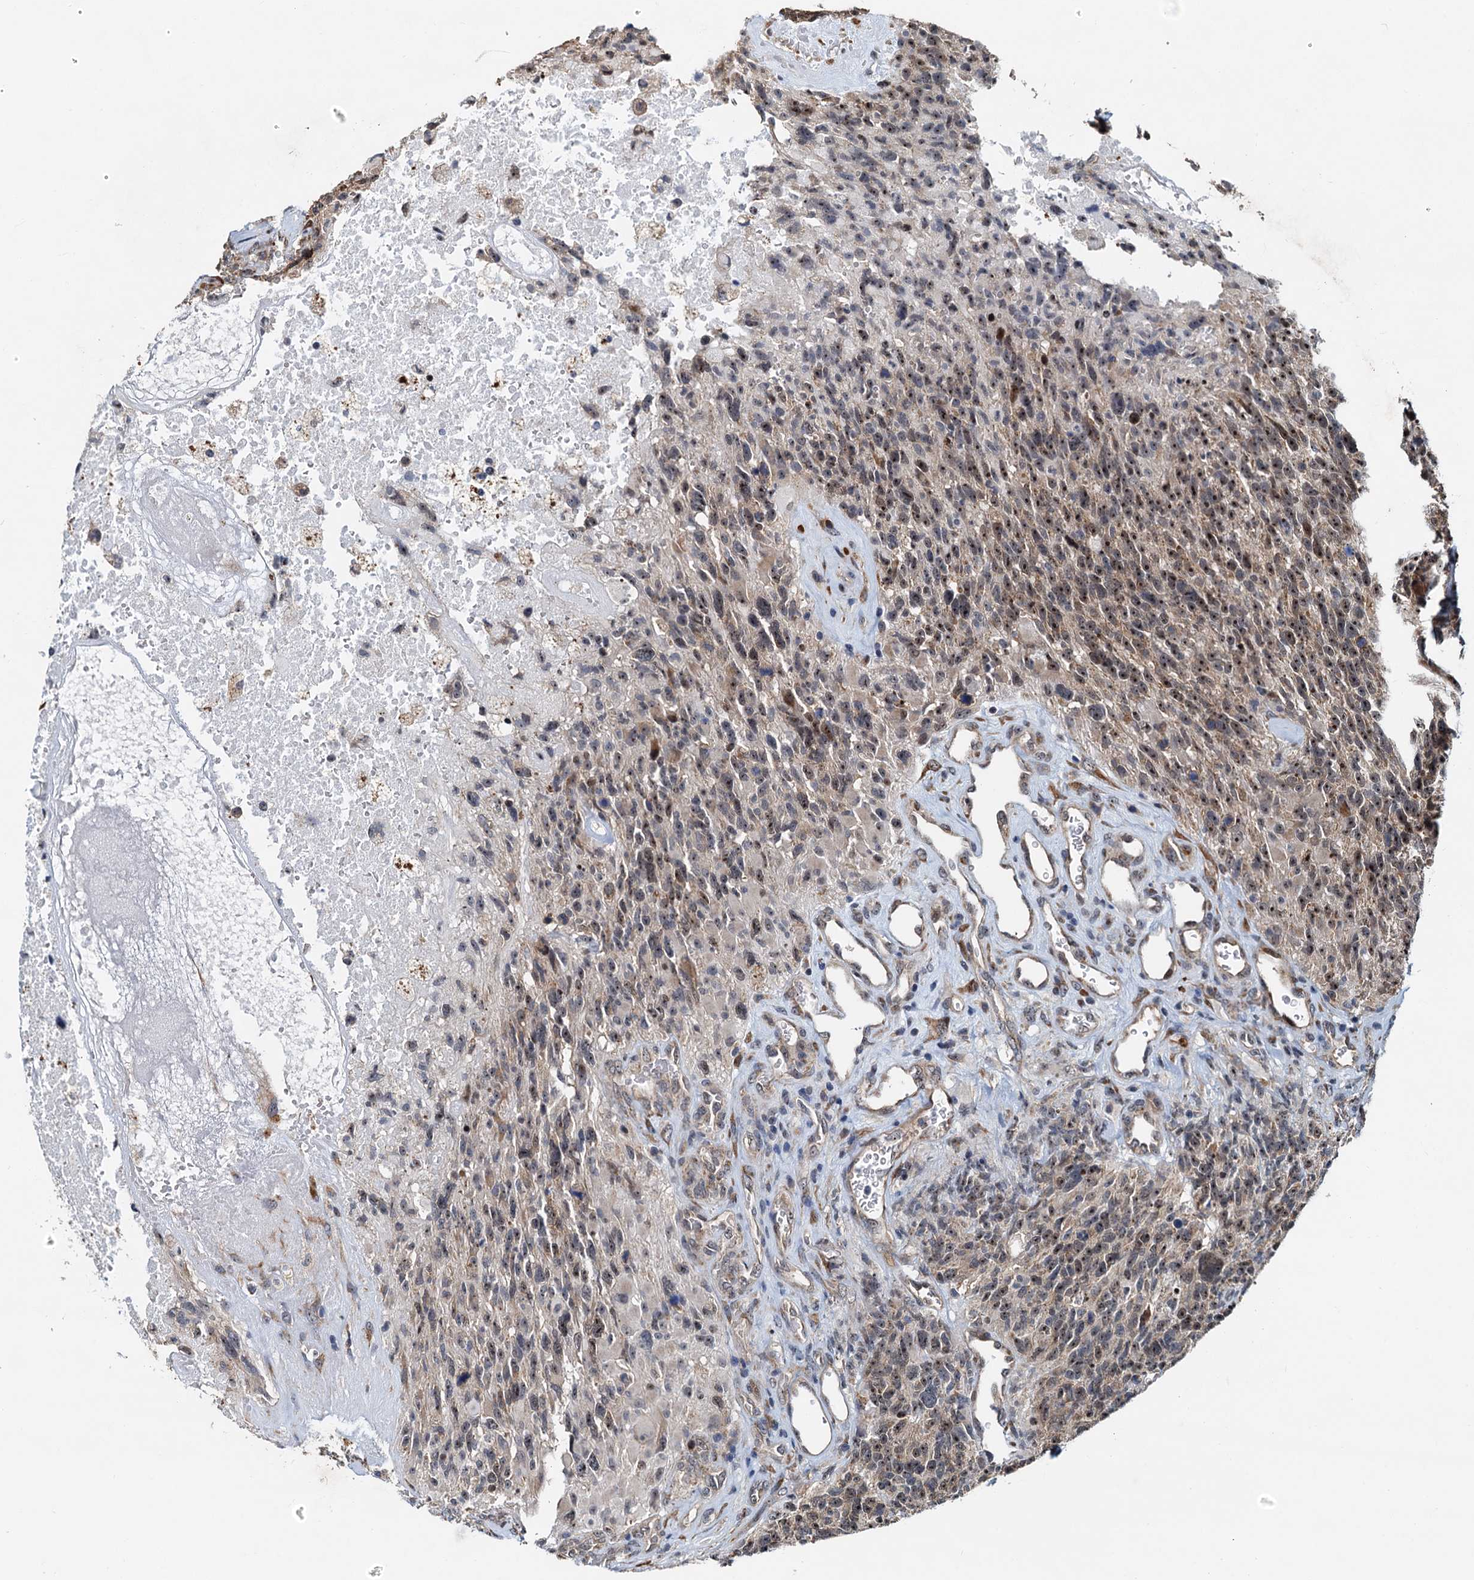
{"staining": {"intensity": "moderate", "quantity": ">75%", "location": "cytoplasmic/membranous,nuclear"}, "tissue": "glioma", "cell_type": "Tumor cells", "image_type": "cancer", "snomed": [{"axis": "morphology", "description": "Glioma, malignant, High grade"}, {"axis": "topography", "description": "Brain"}], "caption": "Brown immunohistochemical staining in malignant high-grade glioma displays moderate cytoplasmic/membranous and nuclear staining in about >75% of tumor cells.", "gene": "DNAJC21", "patient": {"sex": "male", "age": 76}}